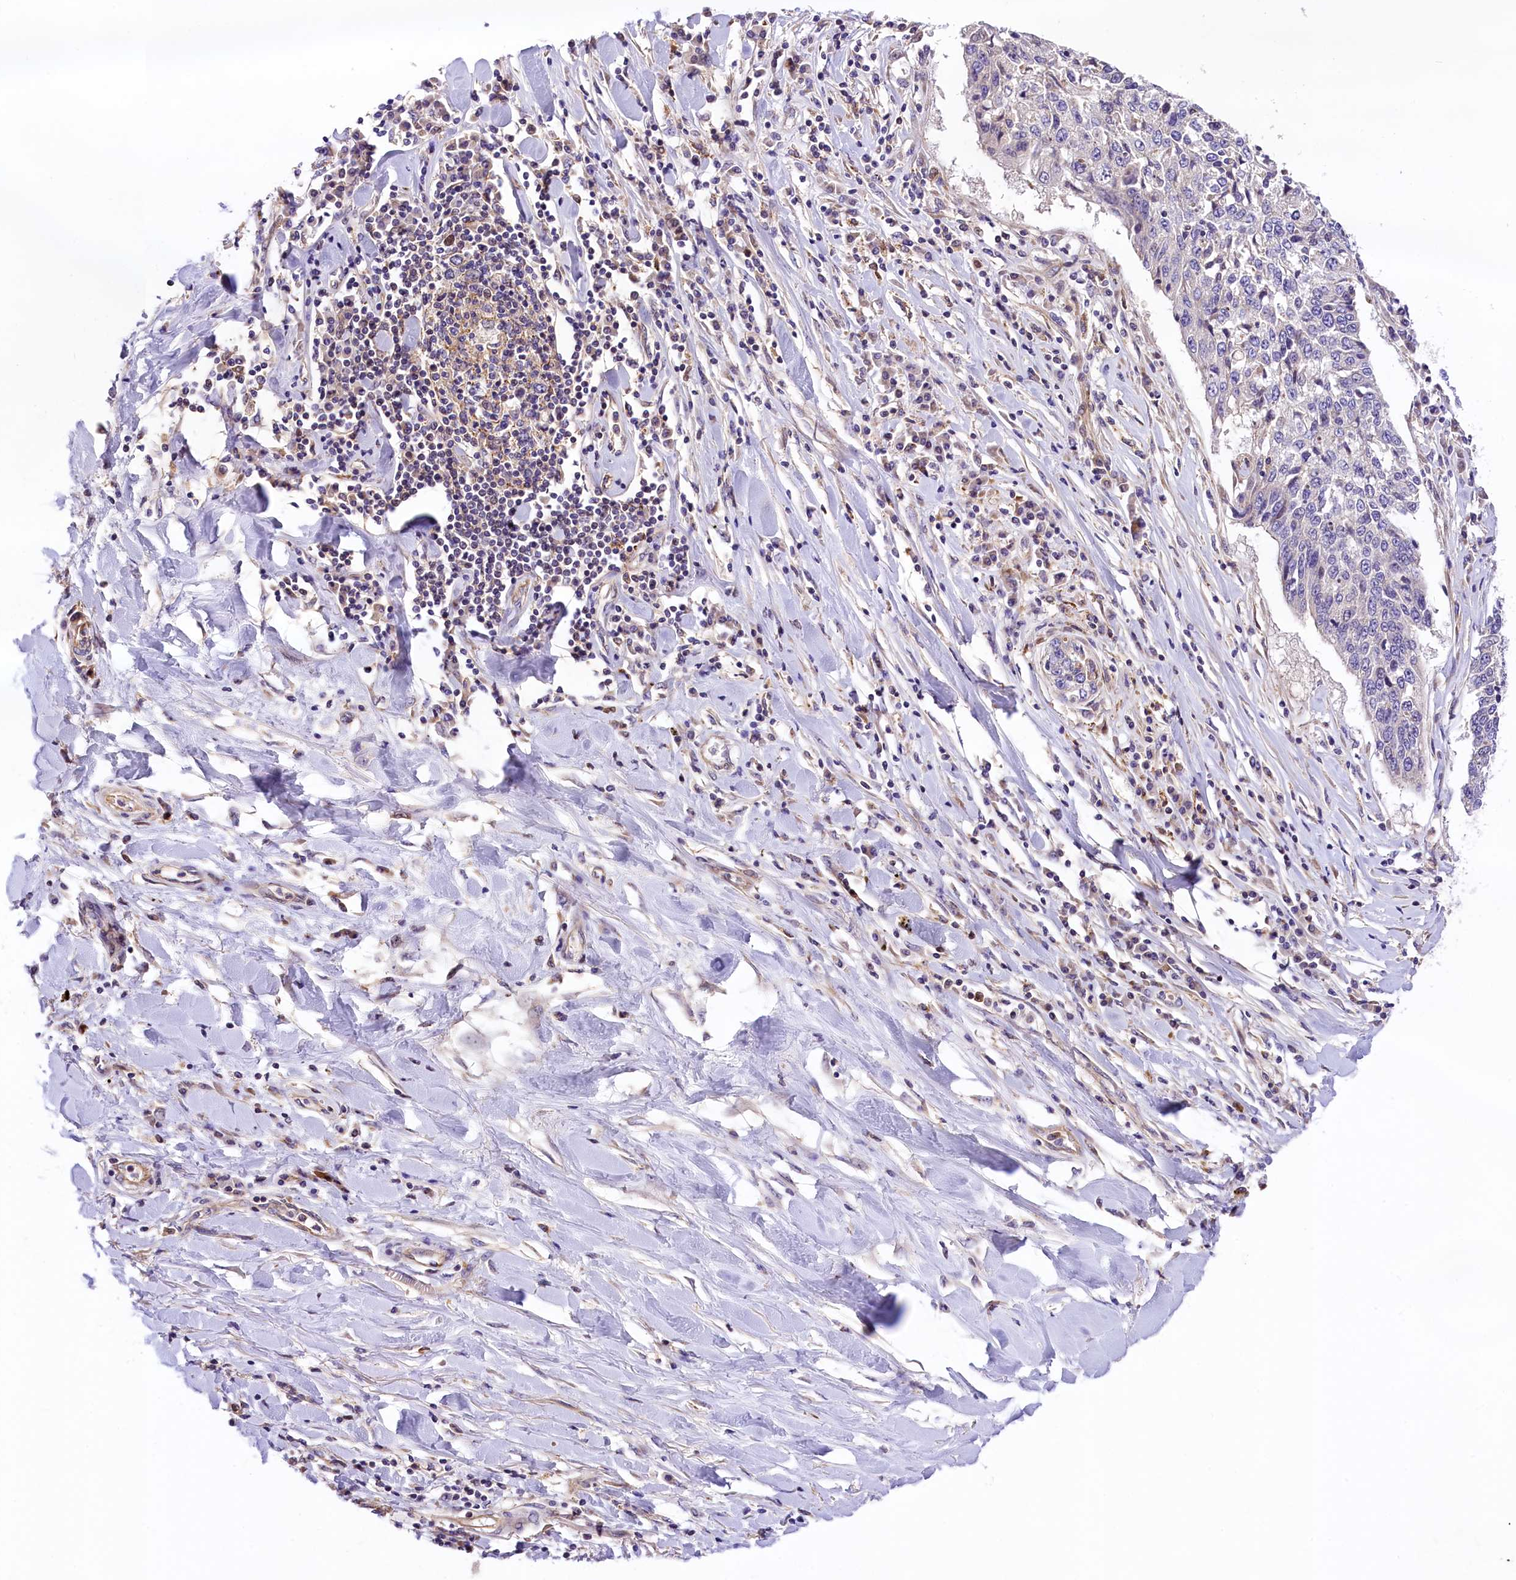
{"staining": {"intensity": "negative", "quantity": "none", "location": "none"}, "tissue": "lung cancer", "cell_type": "Tumor cells", "image_type": "cancer", "snomed": [{"axis": "morphology", "description": "Normal tissue, NOS"}, {"axis": "morphology", "description": "Squamous cell carcinoma, NOS"}, {"axis": "topography", "description": "Cartilage tissue"}, {"axis": "topography", "description": "Bronchus"}, {"axis": "topography", "description": "Lung"}, {"axis": "topography", "description": "Peripheral nerve tissue"}], "caption": "This is an IHC photomicrograph of human lung cancer (squamous cell carcinoma). There is no positivity in tumor cells.", "gene": "ARMC6", "patient": {"sex": "female", "age": 49}}